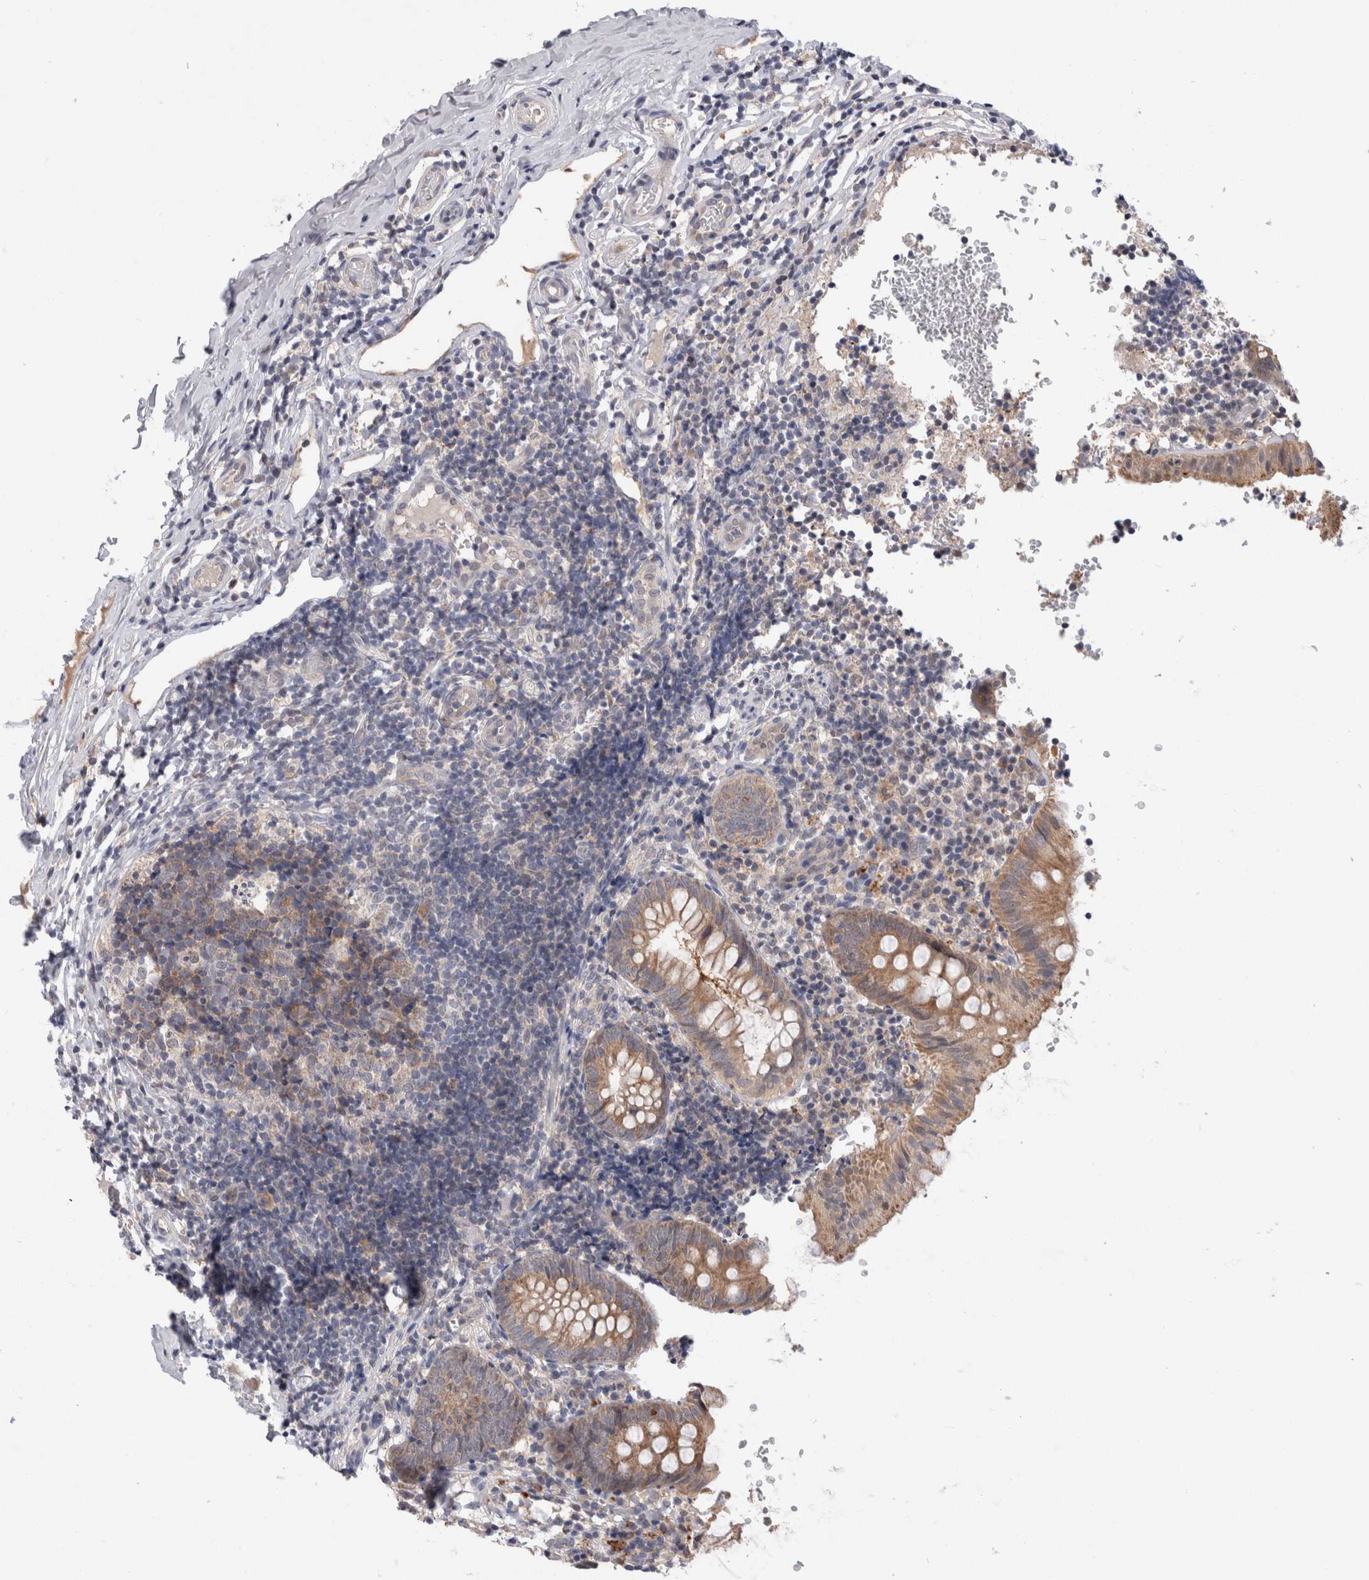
{"staining": {"intensity": "moderate", "quantity": ">75%", "location": "cytoplasmic/membranous"}, "tissue": "appendix", "cell_type": "Glandular cells", "image_type": "normal", "snomed": [{"axis": "morphology", "description": "Normal tissue, NOS"}, {"axis": "topography", "description": "Appendix"}], "caption": "IHC (DAB (3,3'-diaminobenzidine)) staining of normal appendix shows moderate cytoplasmic/membranous protein staining in about >75% of glandular cells.", "gene": "MRPL37", "patient": {"sex": "male", "age": 8}}